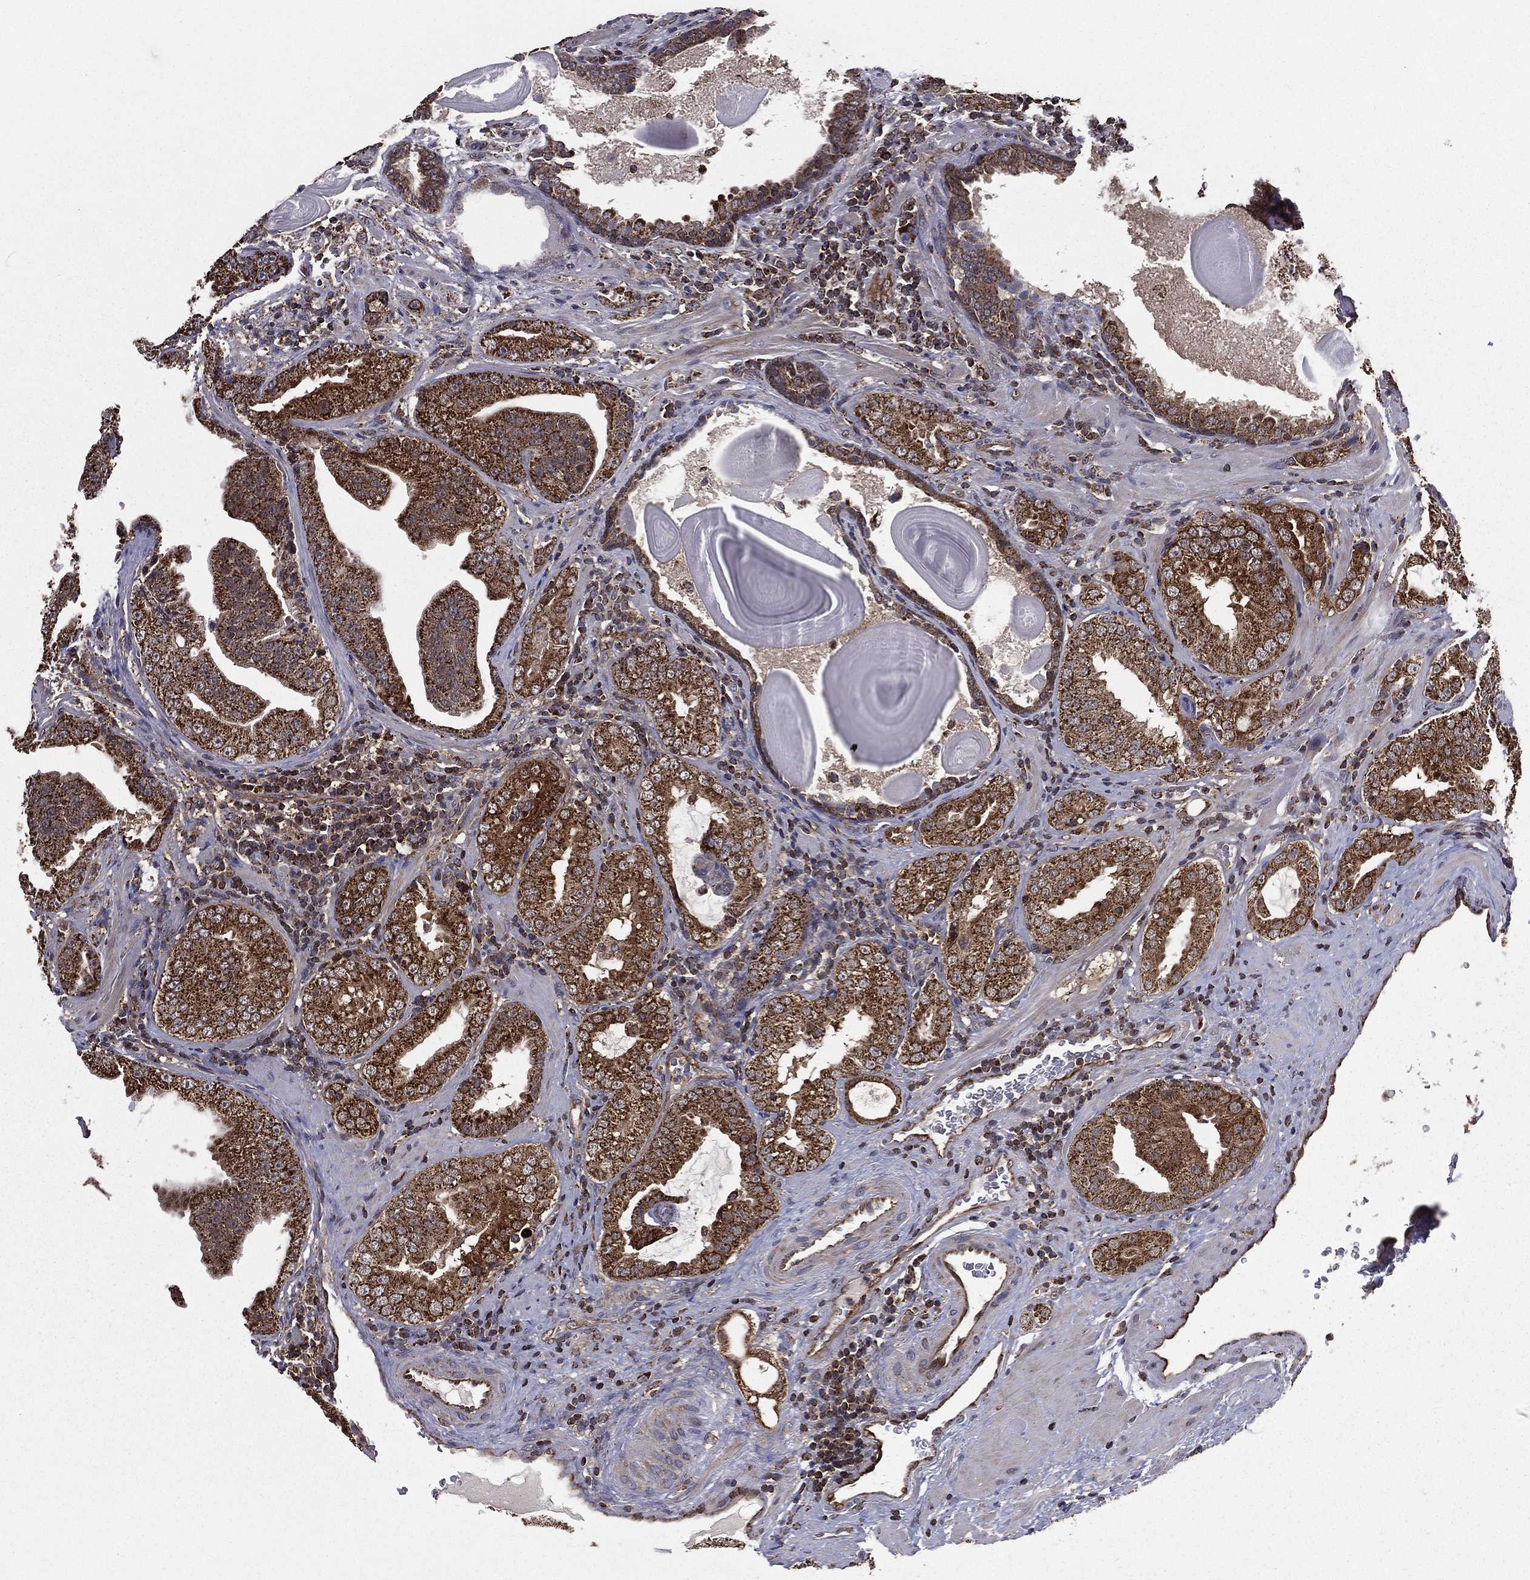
{"staining": {"intensity": "strong", "quantity": ">75%", "location": "cytoplasmic/membranous"}, "tissue": "prostate cancer", "cell_type": "Tumor cells", "image_type": "cancer", "snomed": [{"axis": "morphology", "description": "Adenocarcinoma, Low grade"}, {"axis": "topography", "description": "Prostate"}], "caption": "Immunohistochemistry (IHC) (DAB) staining of prostate cancer (low-grade adenocarcinoma) demonstrates strong cytoplasmic/membranous protein staining in about >75% of tumor cells.", "gene": "RIGI", "patient": {"sex": "male", "age": 62}}